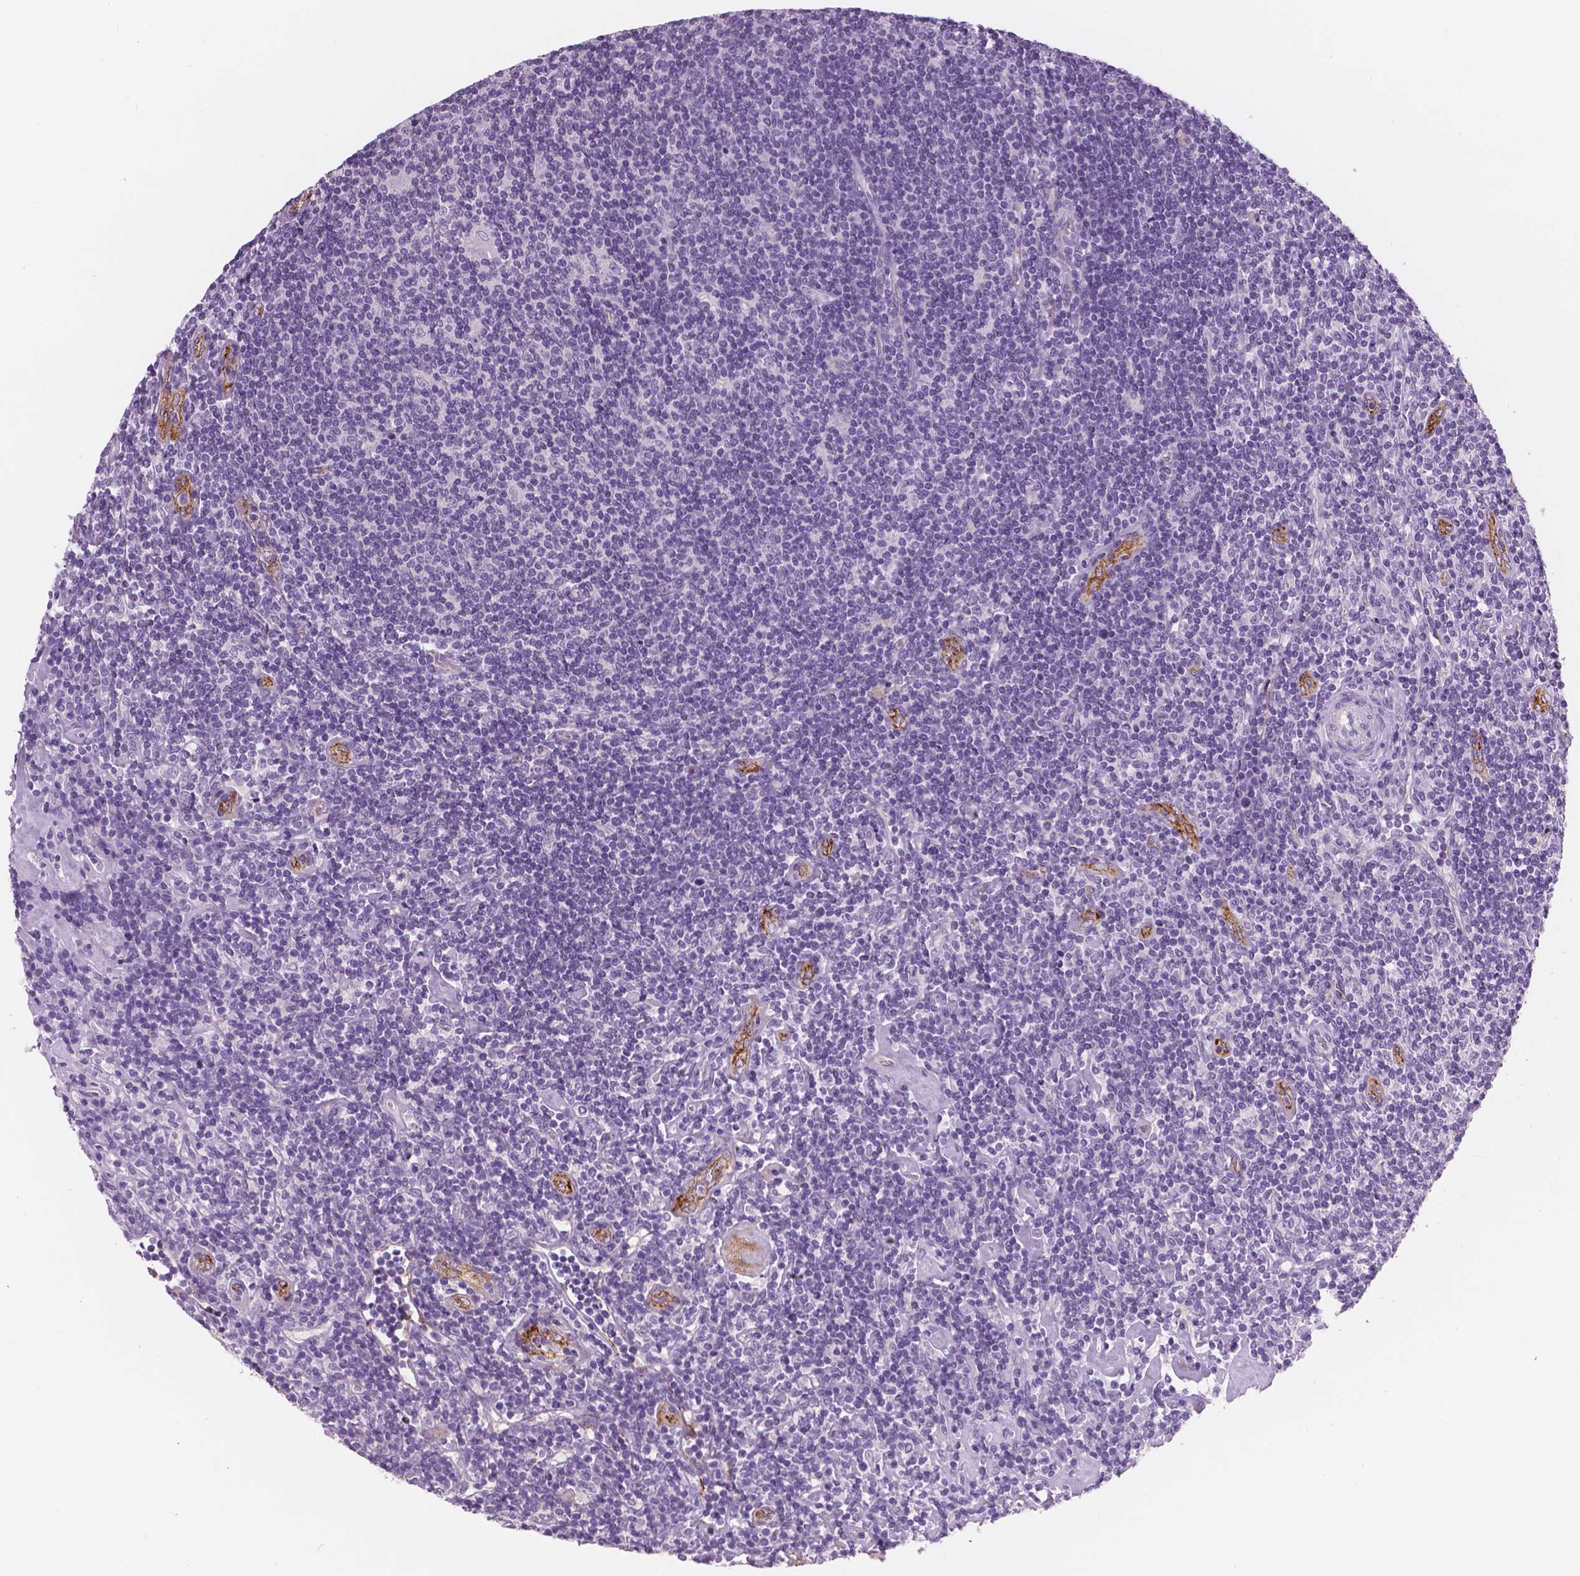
{"staining": {"intensity": "negative", "quantity": "none", "location": "none"}, "tissue": "lymphoma", "cell_type": "Tumor cells", "image_type": "cancer", "snomed": [{"axis": "morphology", "description": "Hodgkin's disease, NOS"}, {"axis": "topography", "description": "Lymph node"}], "caption": "This is a photomicrograph of IHC staining of lymphoma, which shows no staining in tumor cells.", "gene": "TSPAN7", "patient": {"sex": "male", "age": 40}}